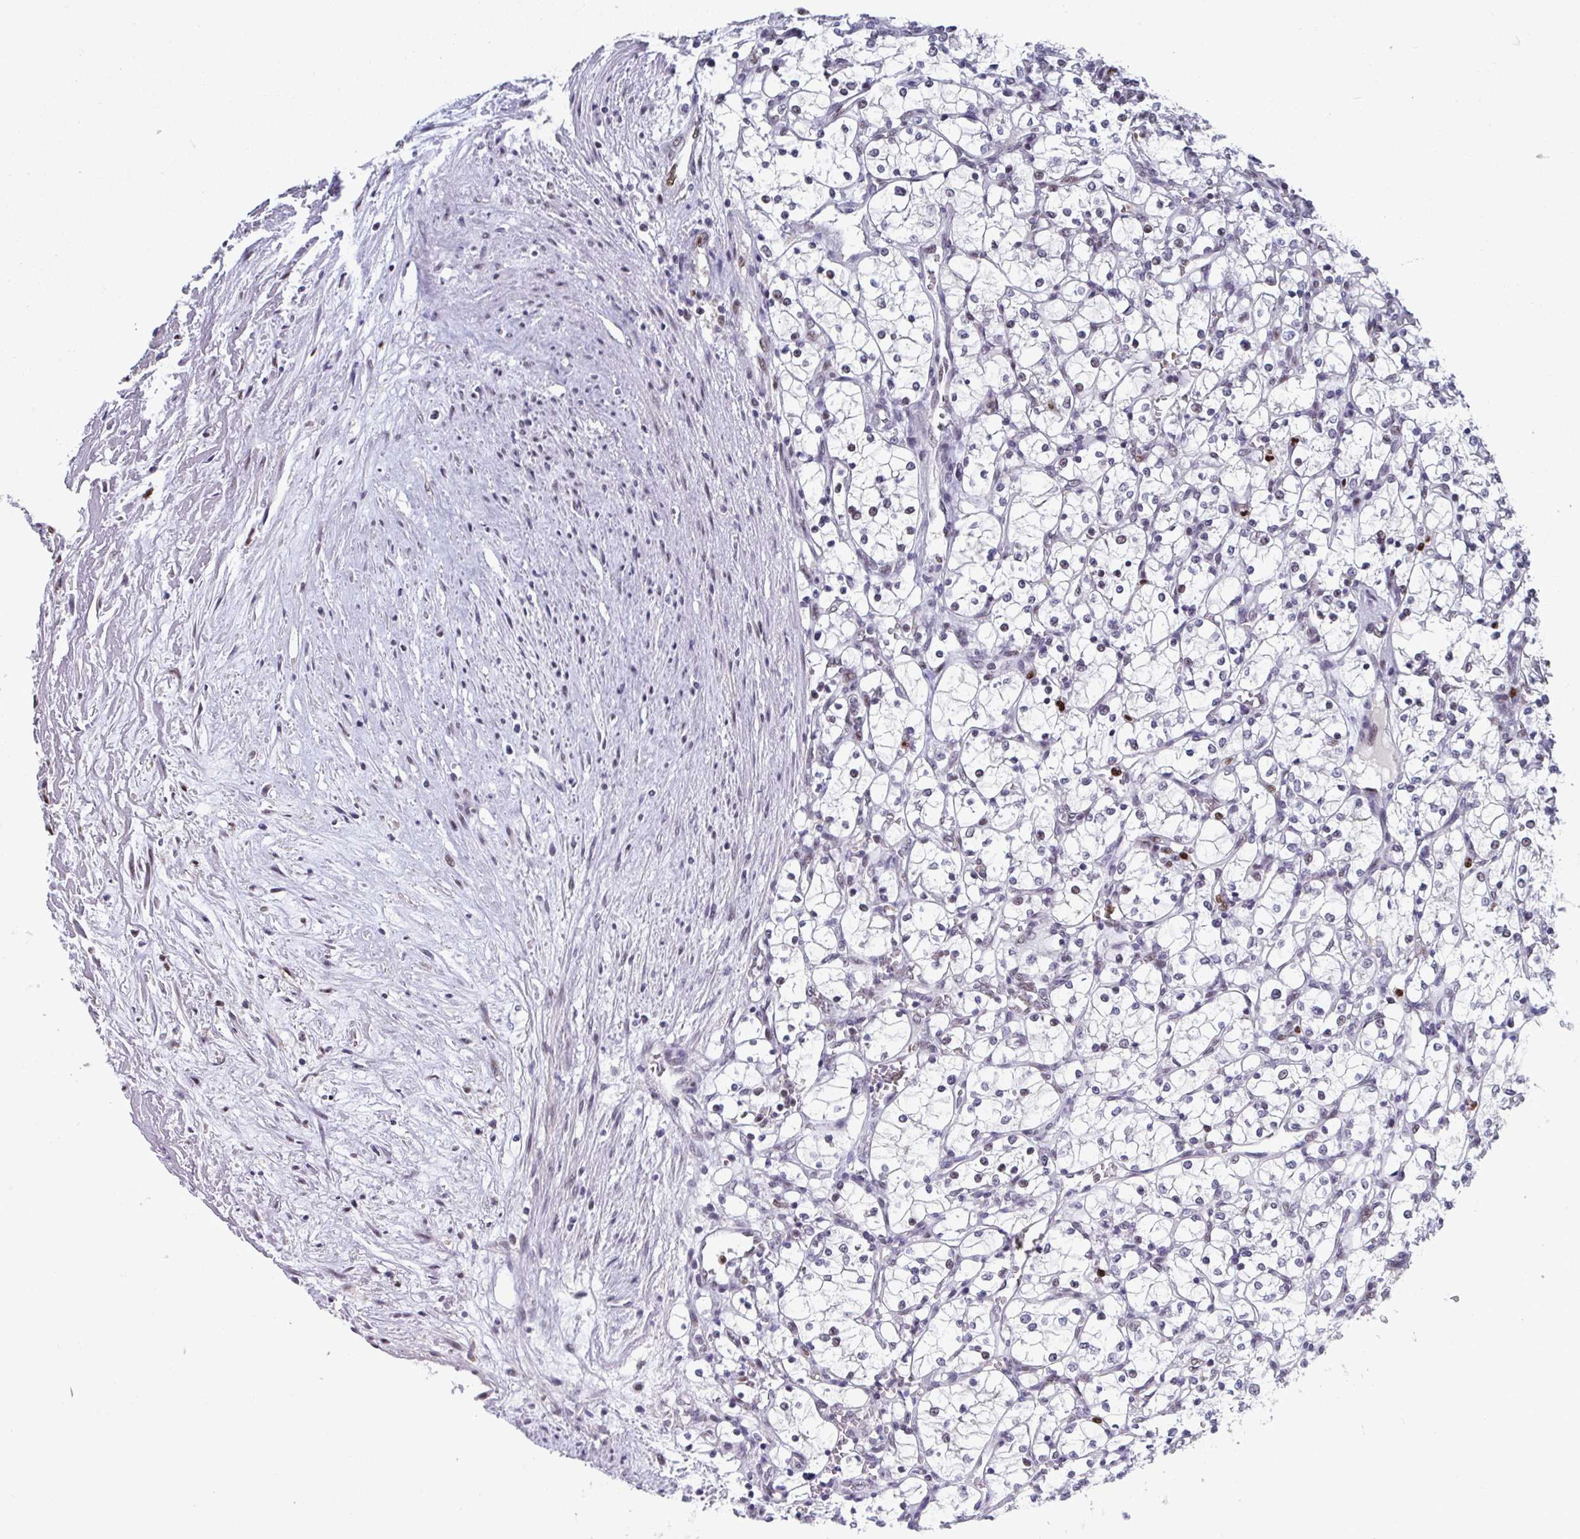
{"staining": {"intensity": "negative", "quantity": "none", "location": "none"}, "tissue": "renal cancer", "cell_type": "Tumor cells", "image_type": "cancer", "snomed": [{"axis": "morphology", "description": "Adenocarcinoma, NOS"}, {"axis": "topography", "description": "Kidney"}], "caption": "There is no significant positivity in tumor cells of renal adenocarcinoma. (DAB immunohistochemistry (IHC) with hematoxylin counter stain).", "gene": "JDP2", "patient": {"sex": "female", "age": 69}}